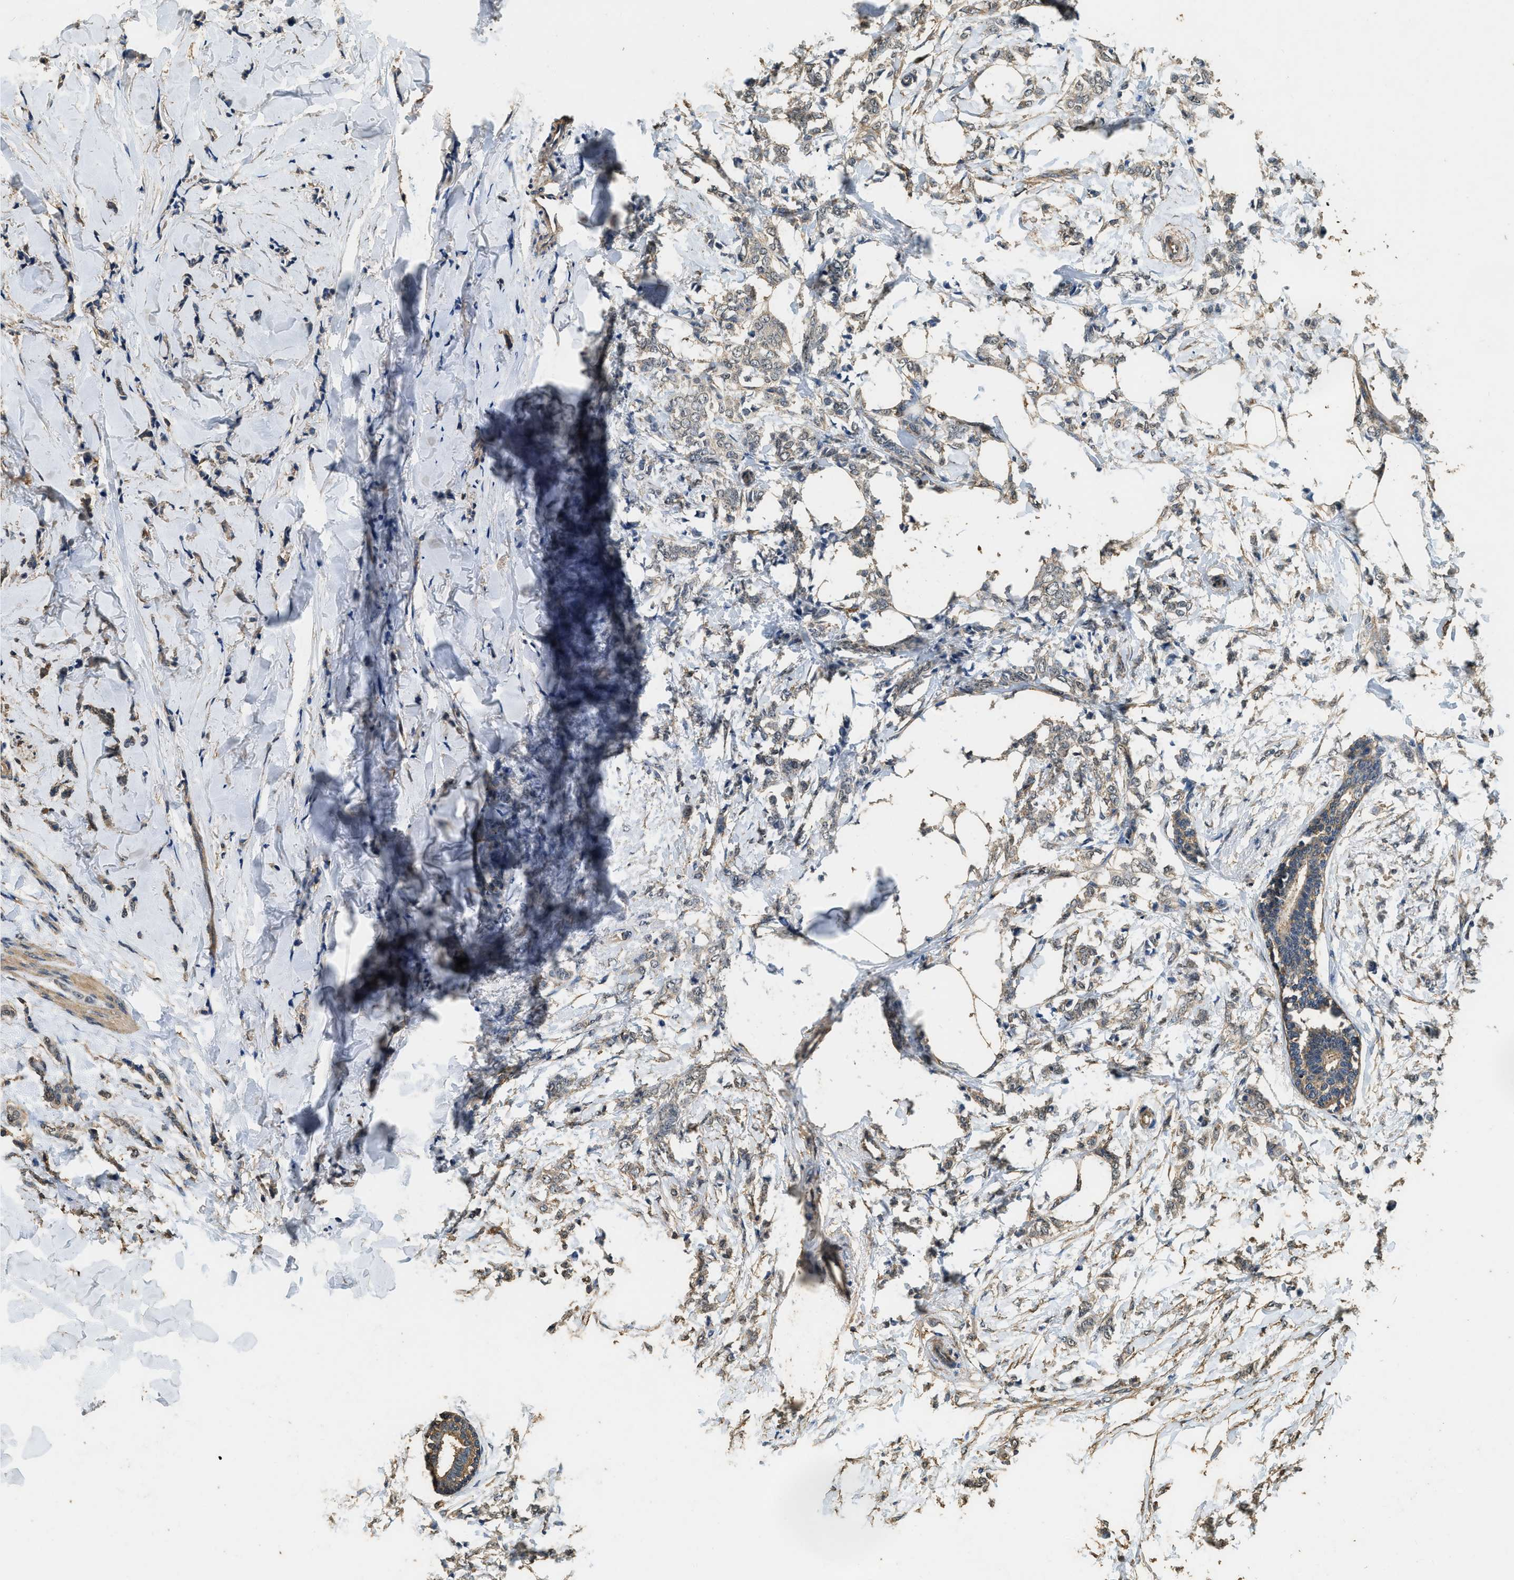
{"staining": {"intensity": "weak", "quantity": "<25%", "location": "cytoplasmic/membranous"}, "tissue": "breast cancer", "cell_type": "Tumor cells", "image_type": "cancer", "snomed": [{"axis": "morphology", "description": "Lobular carcinoma, in situ"}, {"axis": "morphology", "description": "Lobular carcinoma"}, {"axis": "topography", "description": "Breast"}], "caption": "Immunohistochemistry of human breast lobular carcinoma in situ exhibits no staining in tumor cells.", "gene": "MIB1", "patient": {"sex": "female", "age": 41}}